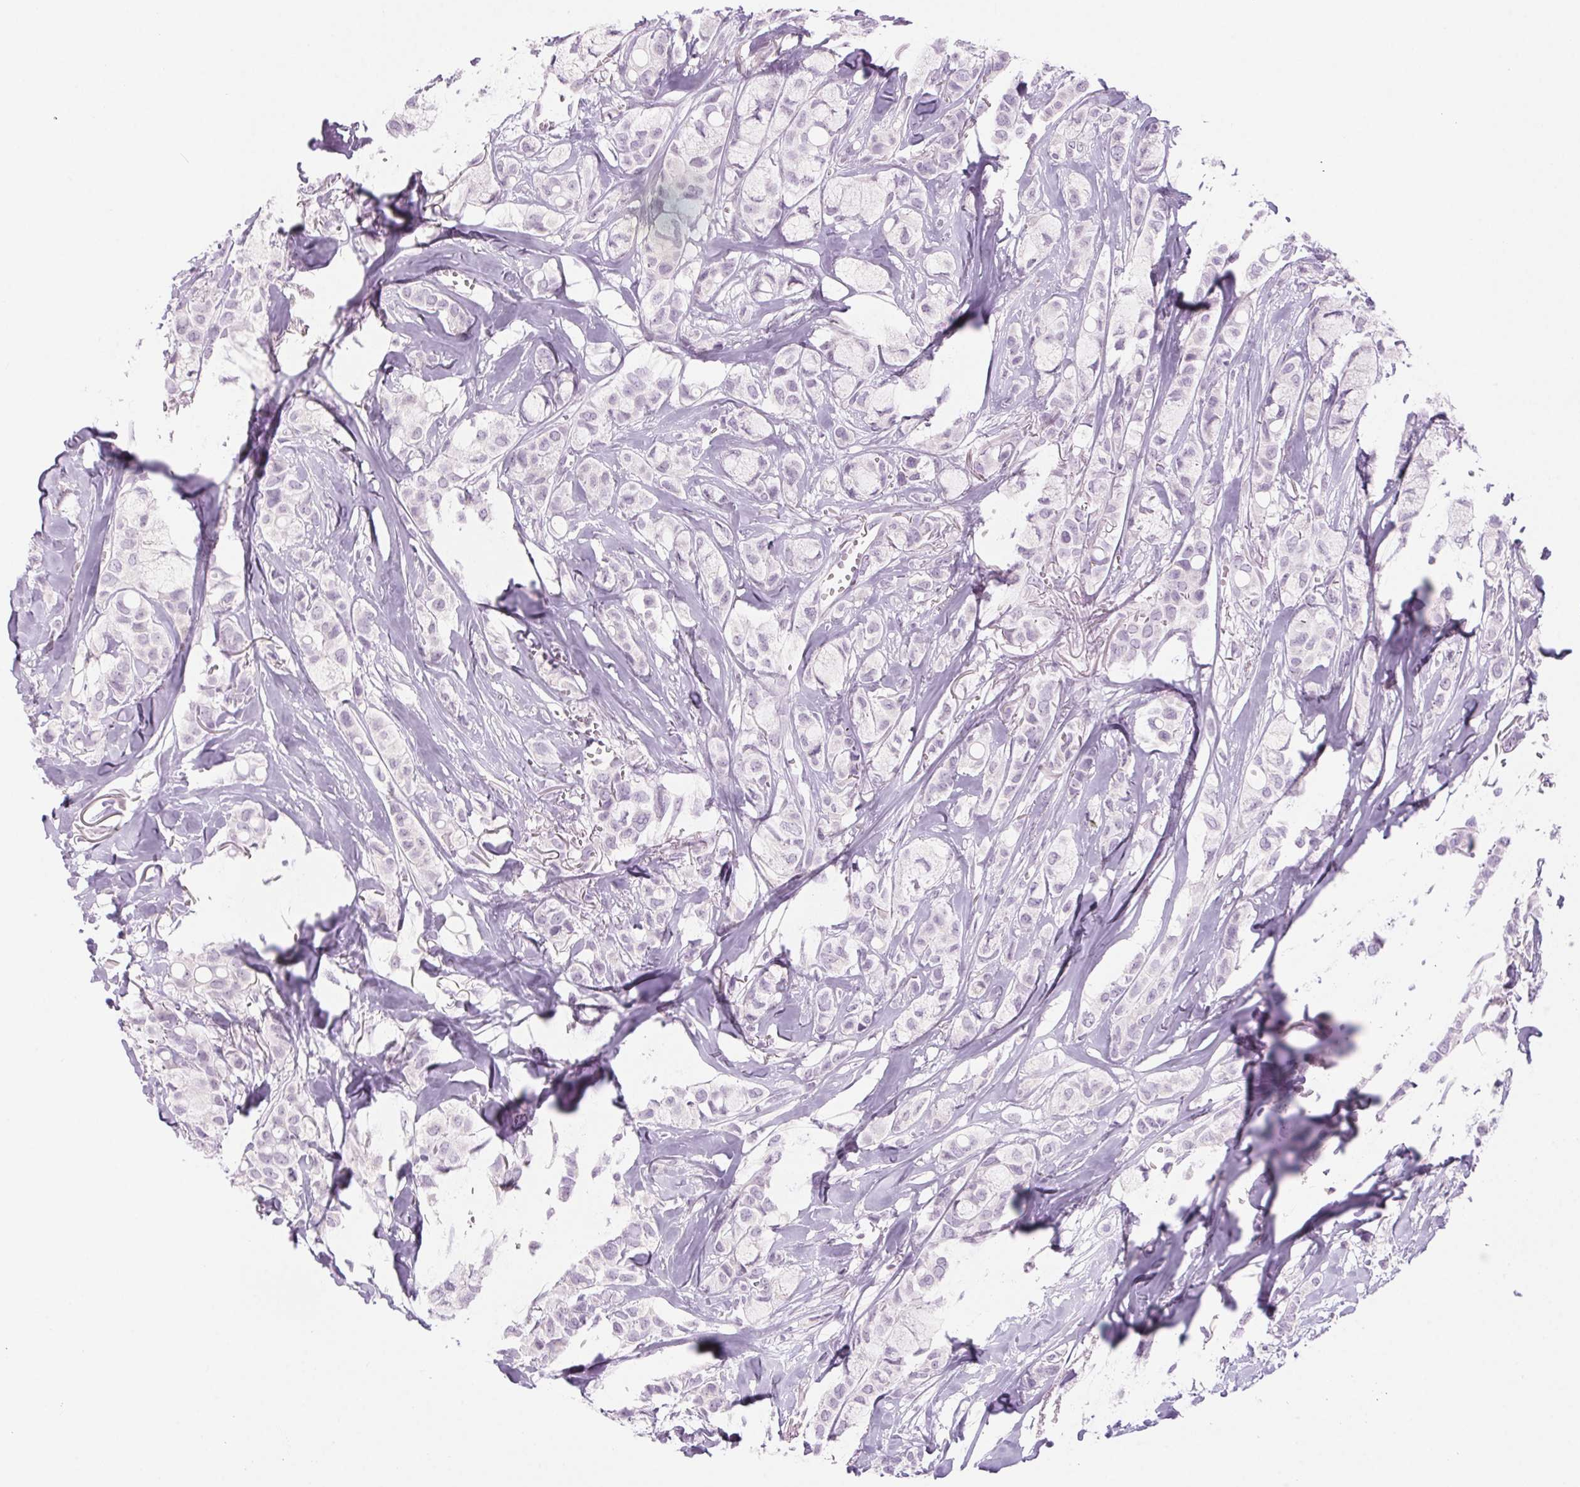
{"staining": {"intensity": "negative", "quantity": "none", "location": "none"}, "tissue": "breast cancer", "cell_type": "Tumor cells", "image_type": "cancer", "snomed": [{"axis": "morphology", "description": "Duct carcinoma"}, {"axis": "topography", "description": "Breast"}], "caption": "This is an IHC micrograph of breast intraductal carcinoma. There is no expression in tumor cells.", "gene": "SLC6A19", "patient": {"sex": "female", "age": 85}}